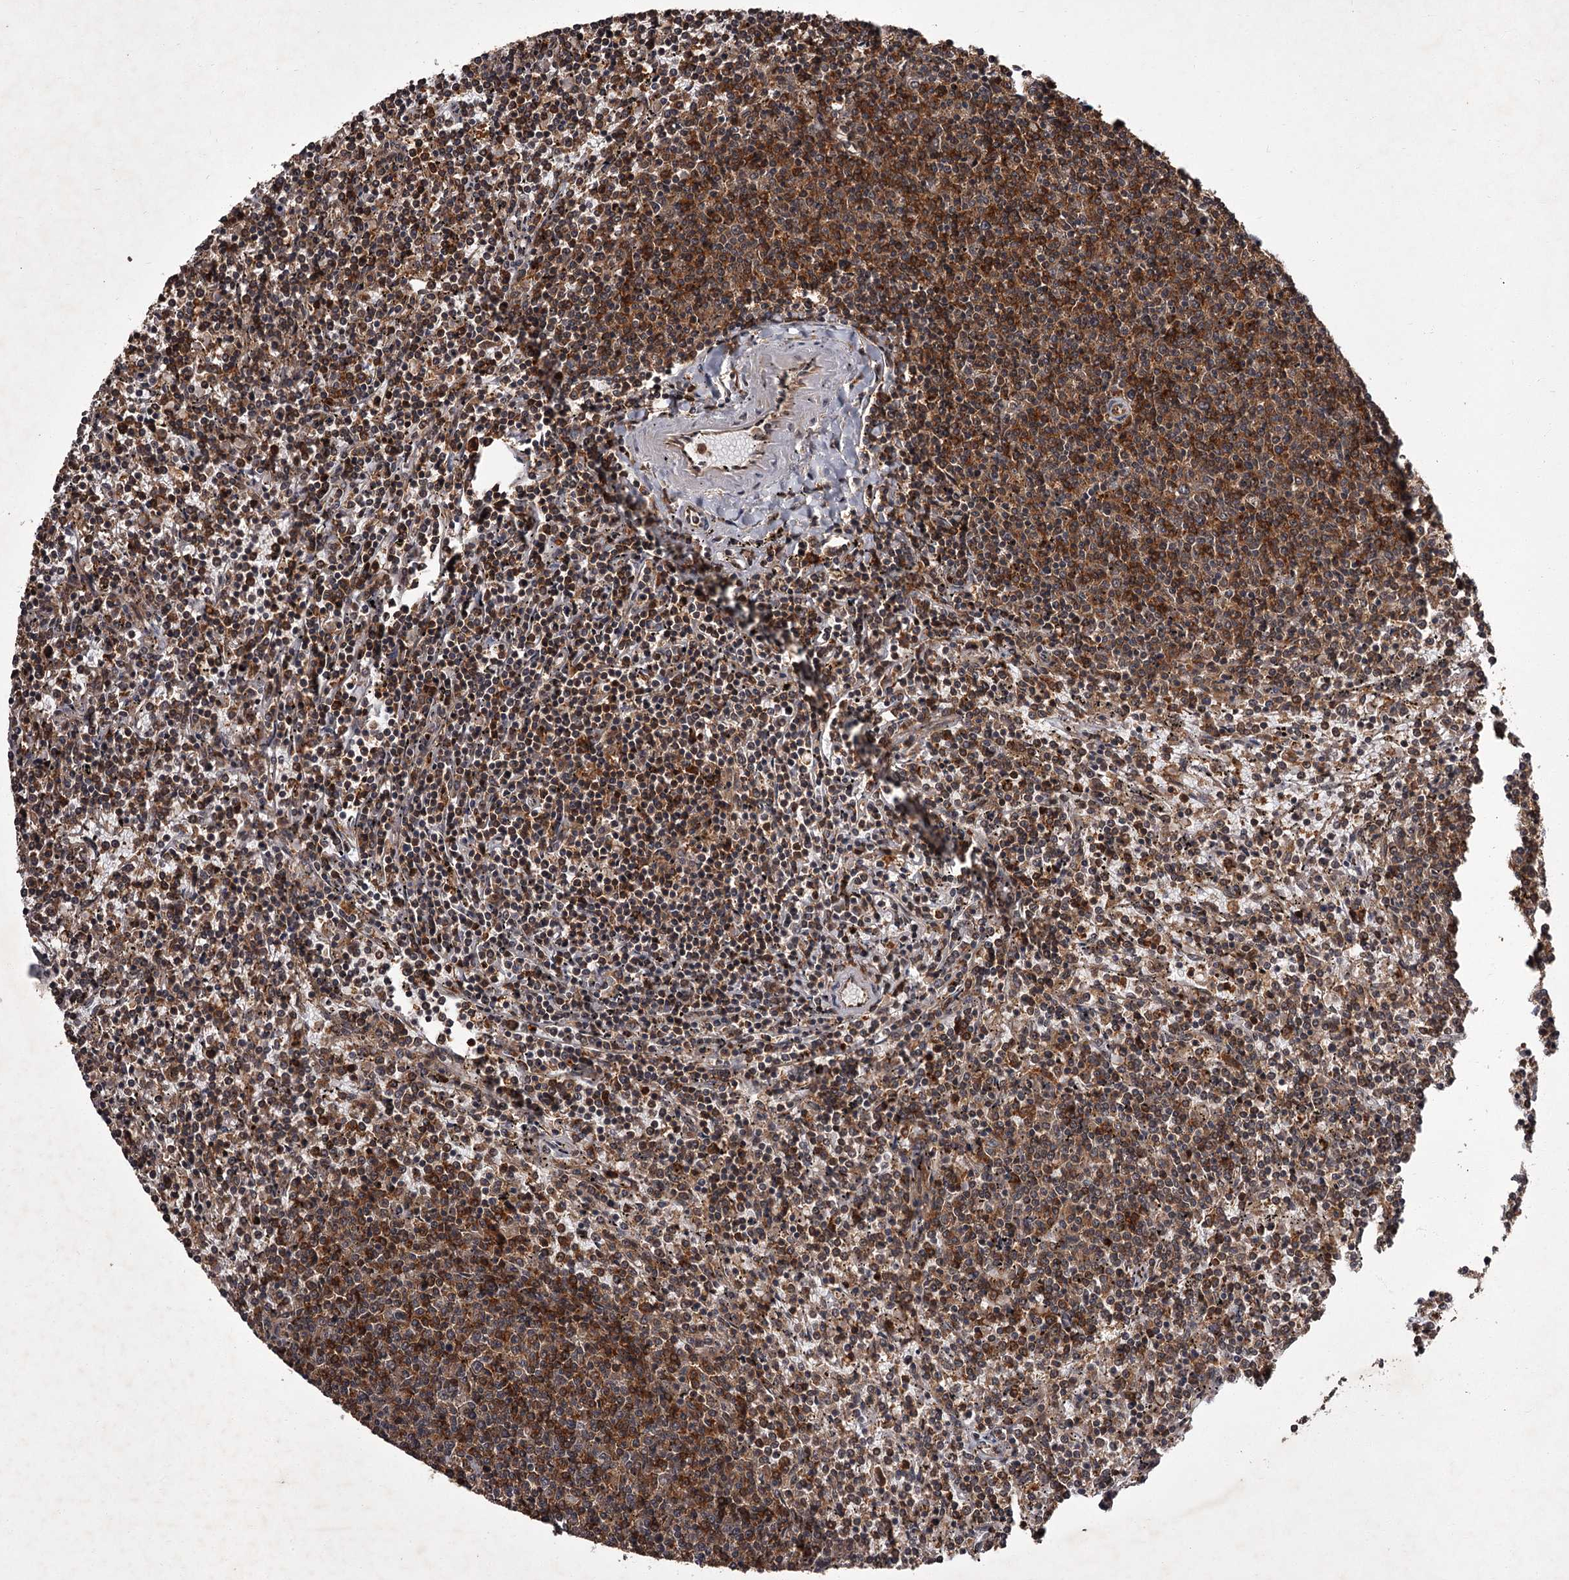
{"staining": {"intensity": "moderate", "quantity": "25%-75%", "location": "cytoplasmic/membranous"}, "tissue": "lymphoma", "cell_type": "Tumor cells", "image_type": "cancer", "snomed": [{"axis": "morphology", "description": "Malignant lymphoma, non-Hodgkin's type, Low grade"}, {"axis": "topography", "description": "Spleen"}], "caption": "Protein expression by IHC shows moderate cytoplasmic/membranous positivity in about 25%-75% of tumor cells in low-grade malignant lymphoma, non-Hodgkin's type.", "gene": "TBC1D23", "patient": {"sex": "female", "age": 50}}